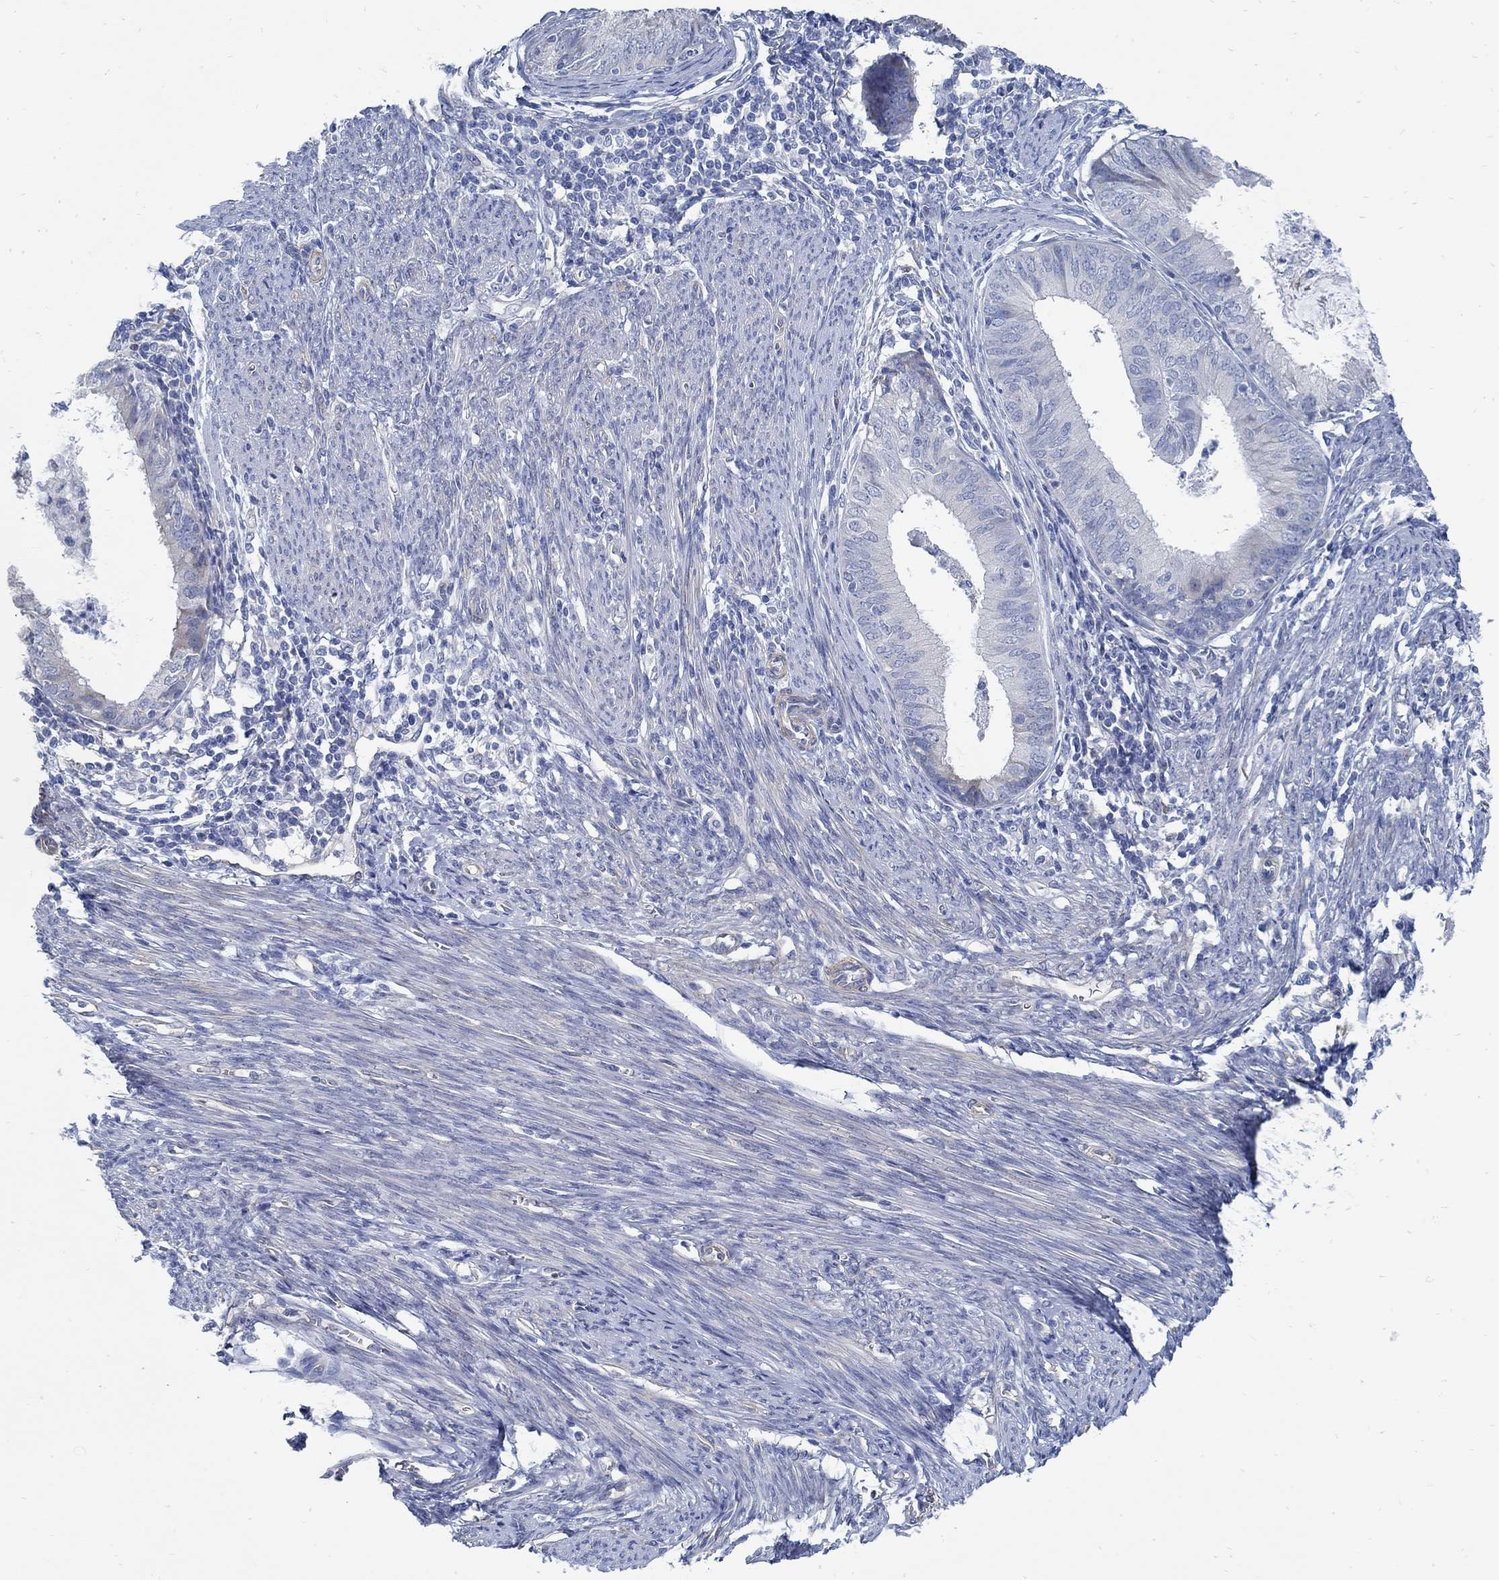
{"staining": {"intensity": "negative", "quantity": "none", "location": "none"}, "tissue": "endometrial cancer", "cell_type": "Tumor cells", "image_type": "cancer", "snomed": [{"axis": "morphology", "description": "Adenocarcinoma, NOS"}, {"axis": "topography", "description": "Endometrium"}], "caption": "Endometrial adenocarcinoma stained for a protein using IHC displays no expression tumor cells.", "gene": "C15orf39", "patient": {"sex": "female", "age": 57}}